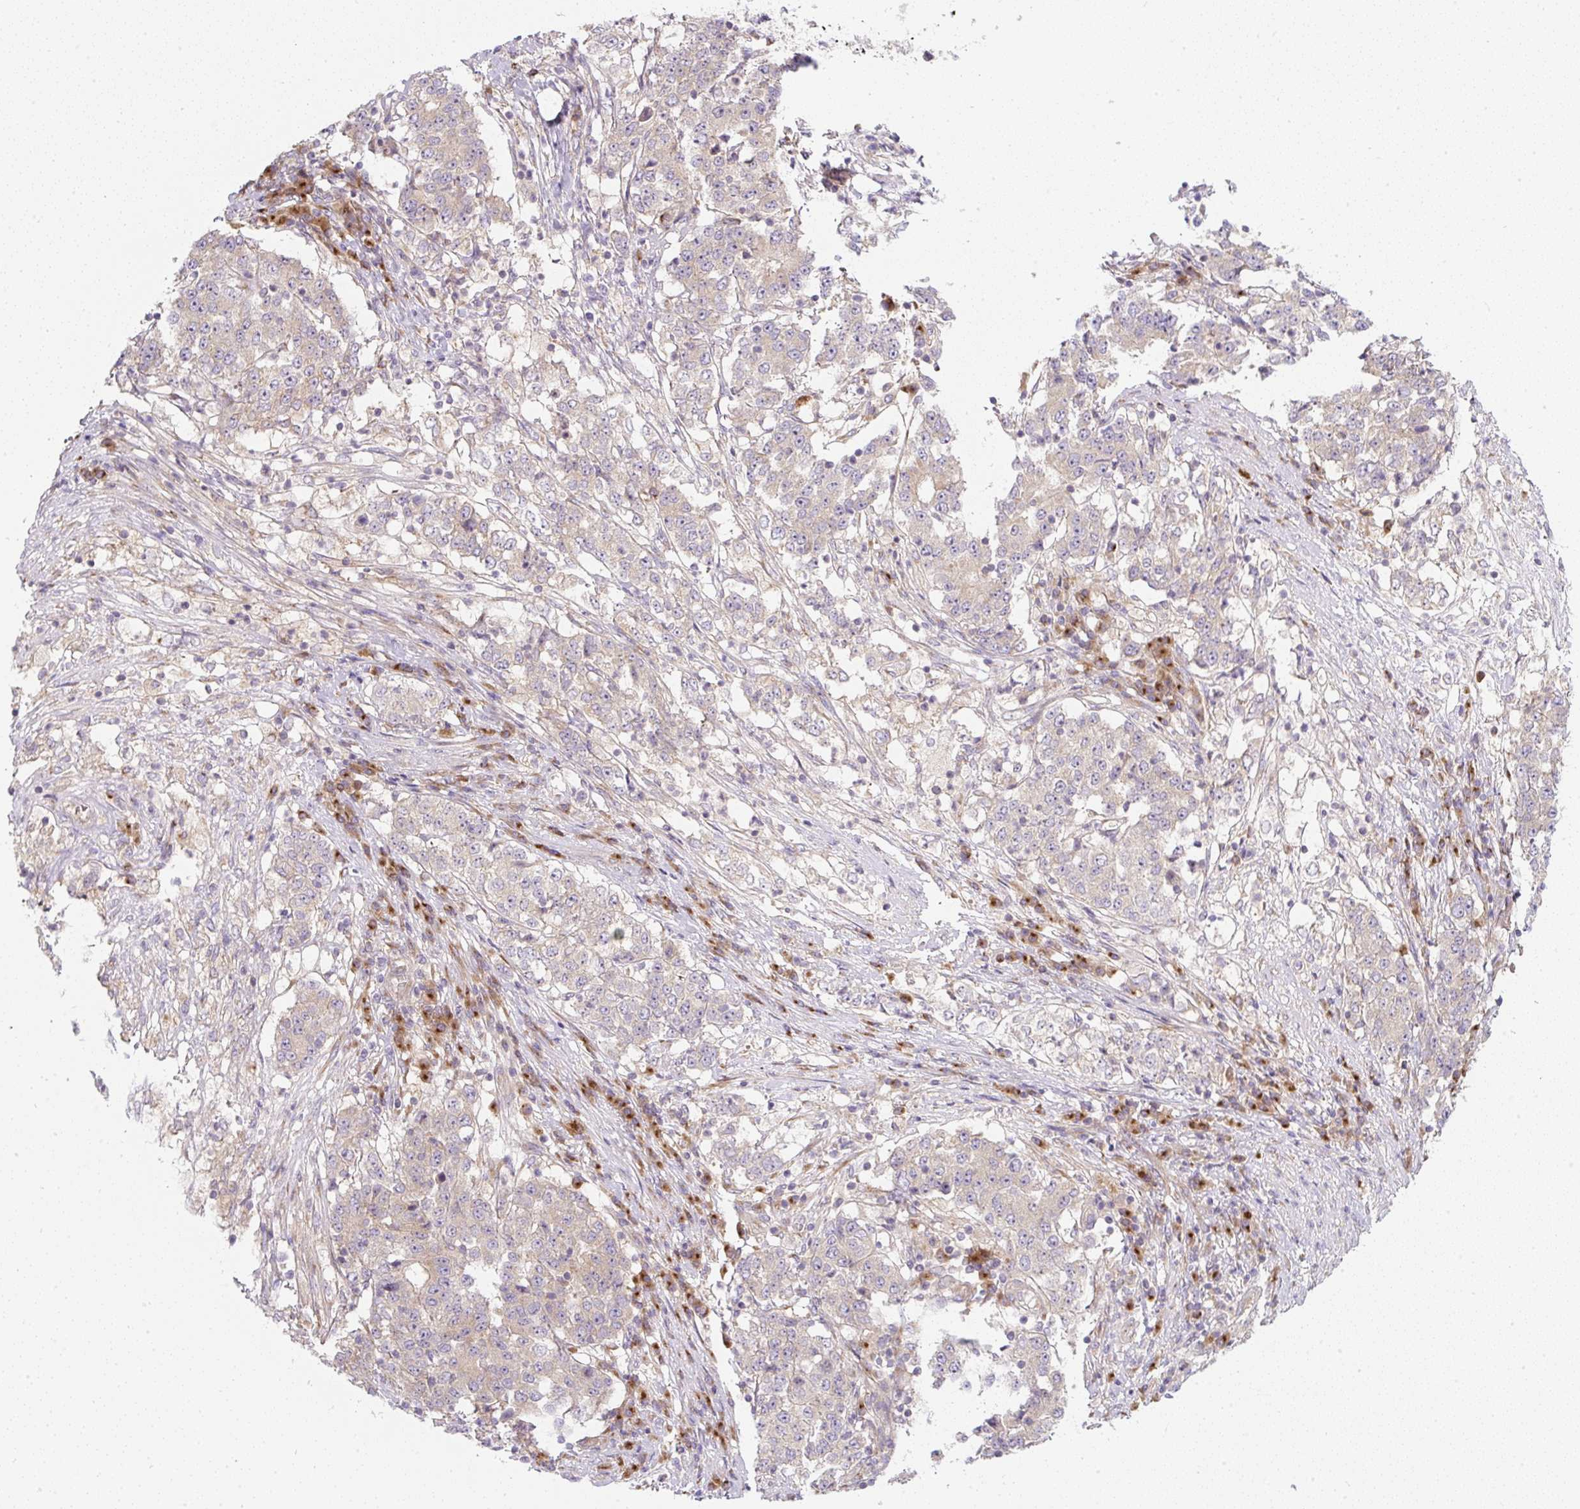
{"staining": {"intensity": "weak", "quantity": "<25%", "location": "cytoplasmic/membranous"}, "tissue": "stomach cancer", "cell_type": "Tumor cells", "image_type": "cancer", "snomed": [{"axis": "morphology", "description": "Adenocarcinoma, NOS"}, {"axis": "topography", "description": "Stomach"}], "caption": "IHC of human adenocarcinoma (stomach) shows no expression in tumor cells. (Immunohistochemistry, brightfield microscopy, high magnification).", "gene": "MLX", "patient": {"sex": "male", "age": 59}}